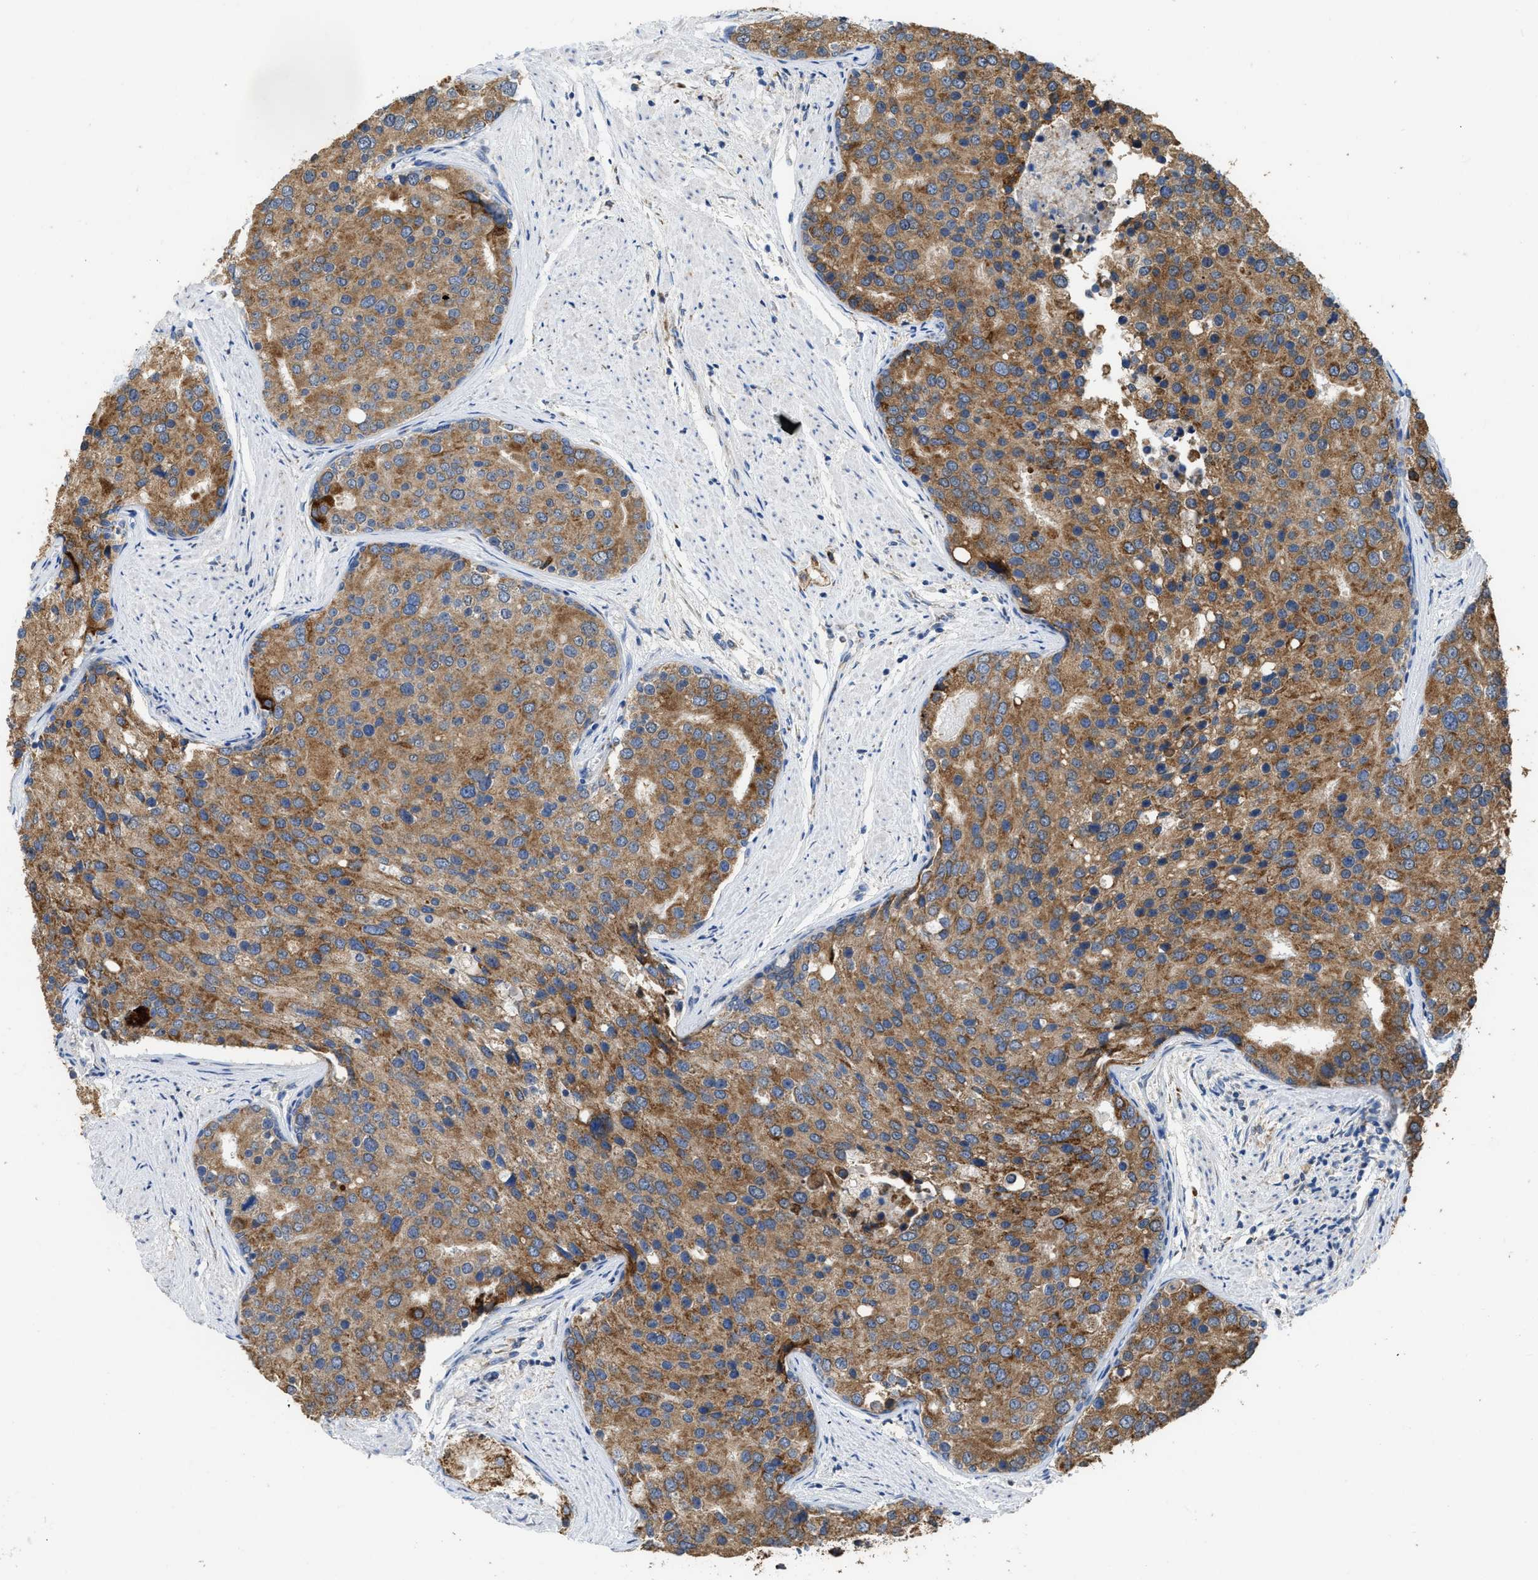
{"staining": {"intensity": "moderate", "quantity": ">75%", "location": "cytoplasmic/membranous"}, "tissue": "prostate cancer", "cell_type": "Tumor cells", "image_type": "cancer", "snomed": [{"axis": "morphology", "description": "Adenocarcinoma, High grade"}, {"axis": "topography", "description": "Prostate"}], "caption": "About >75% of tumor cells in human prostate adenocarcinoma (high-grade) exhibit moderate cytoplasmic/membranous protein positivity as visualized by brown immunohistochemical staining.", "gene": "AK2", "patient": {"sex": "male", "age": 50}}